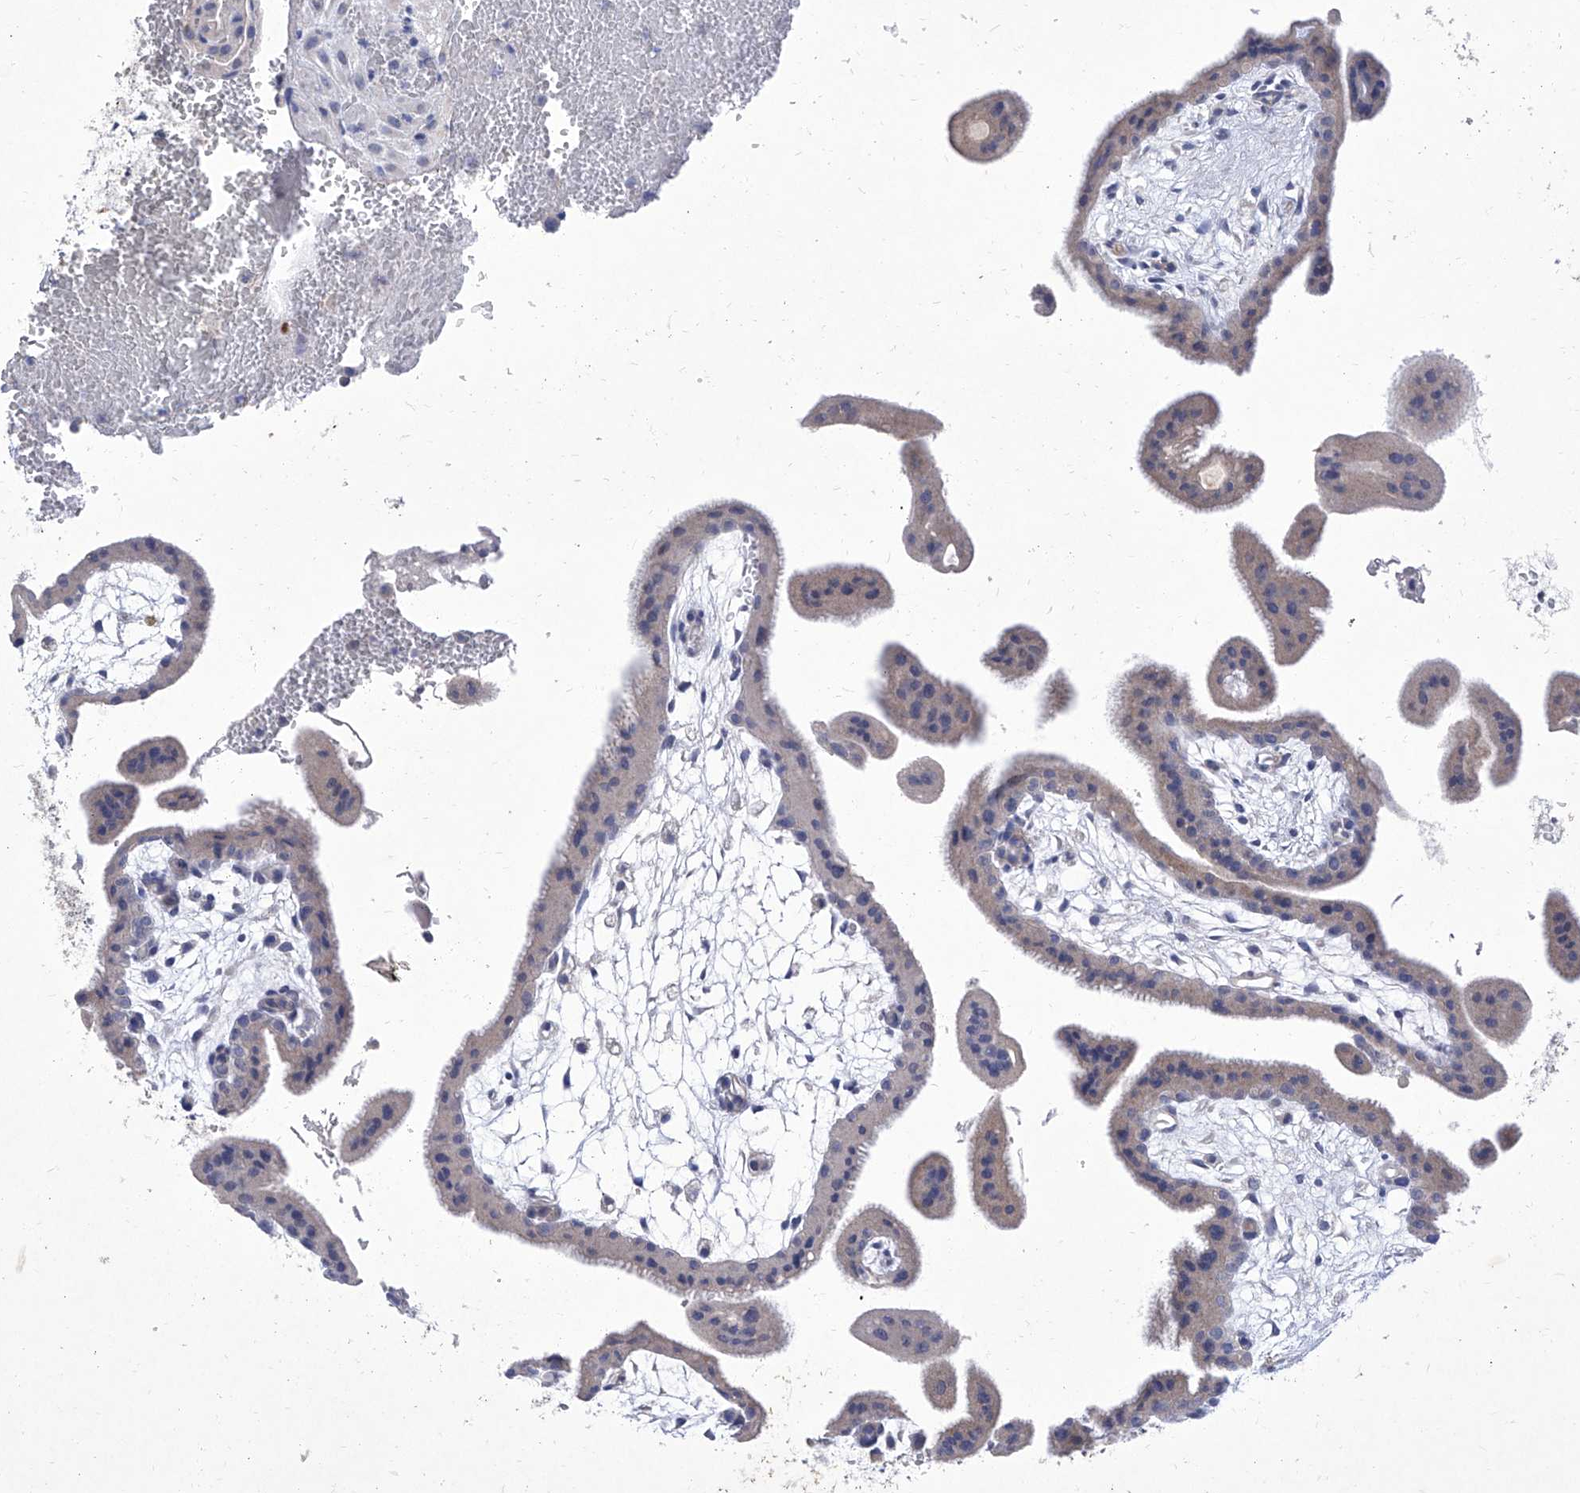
{"staining": {"intensity": "negative", "quantity": "none", "location": "none"}, "tissue": "placenta", "cell_type": "Decidual cells", "image_type": "normal", "snomed": [{"axis": "morphology", "description": "Normal tissue, NOS"}, {"axis": "topography", "description": "Placenta"}], "caption": "This is an immunohistochemistry (IHC) image of unremarkable placenta. There is no staining in decidual cells.", "gene": "IFNL2", "patient": {"sex": "female", "age": 35}}